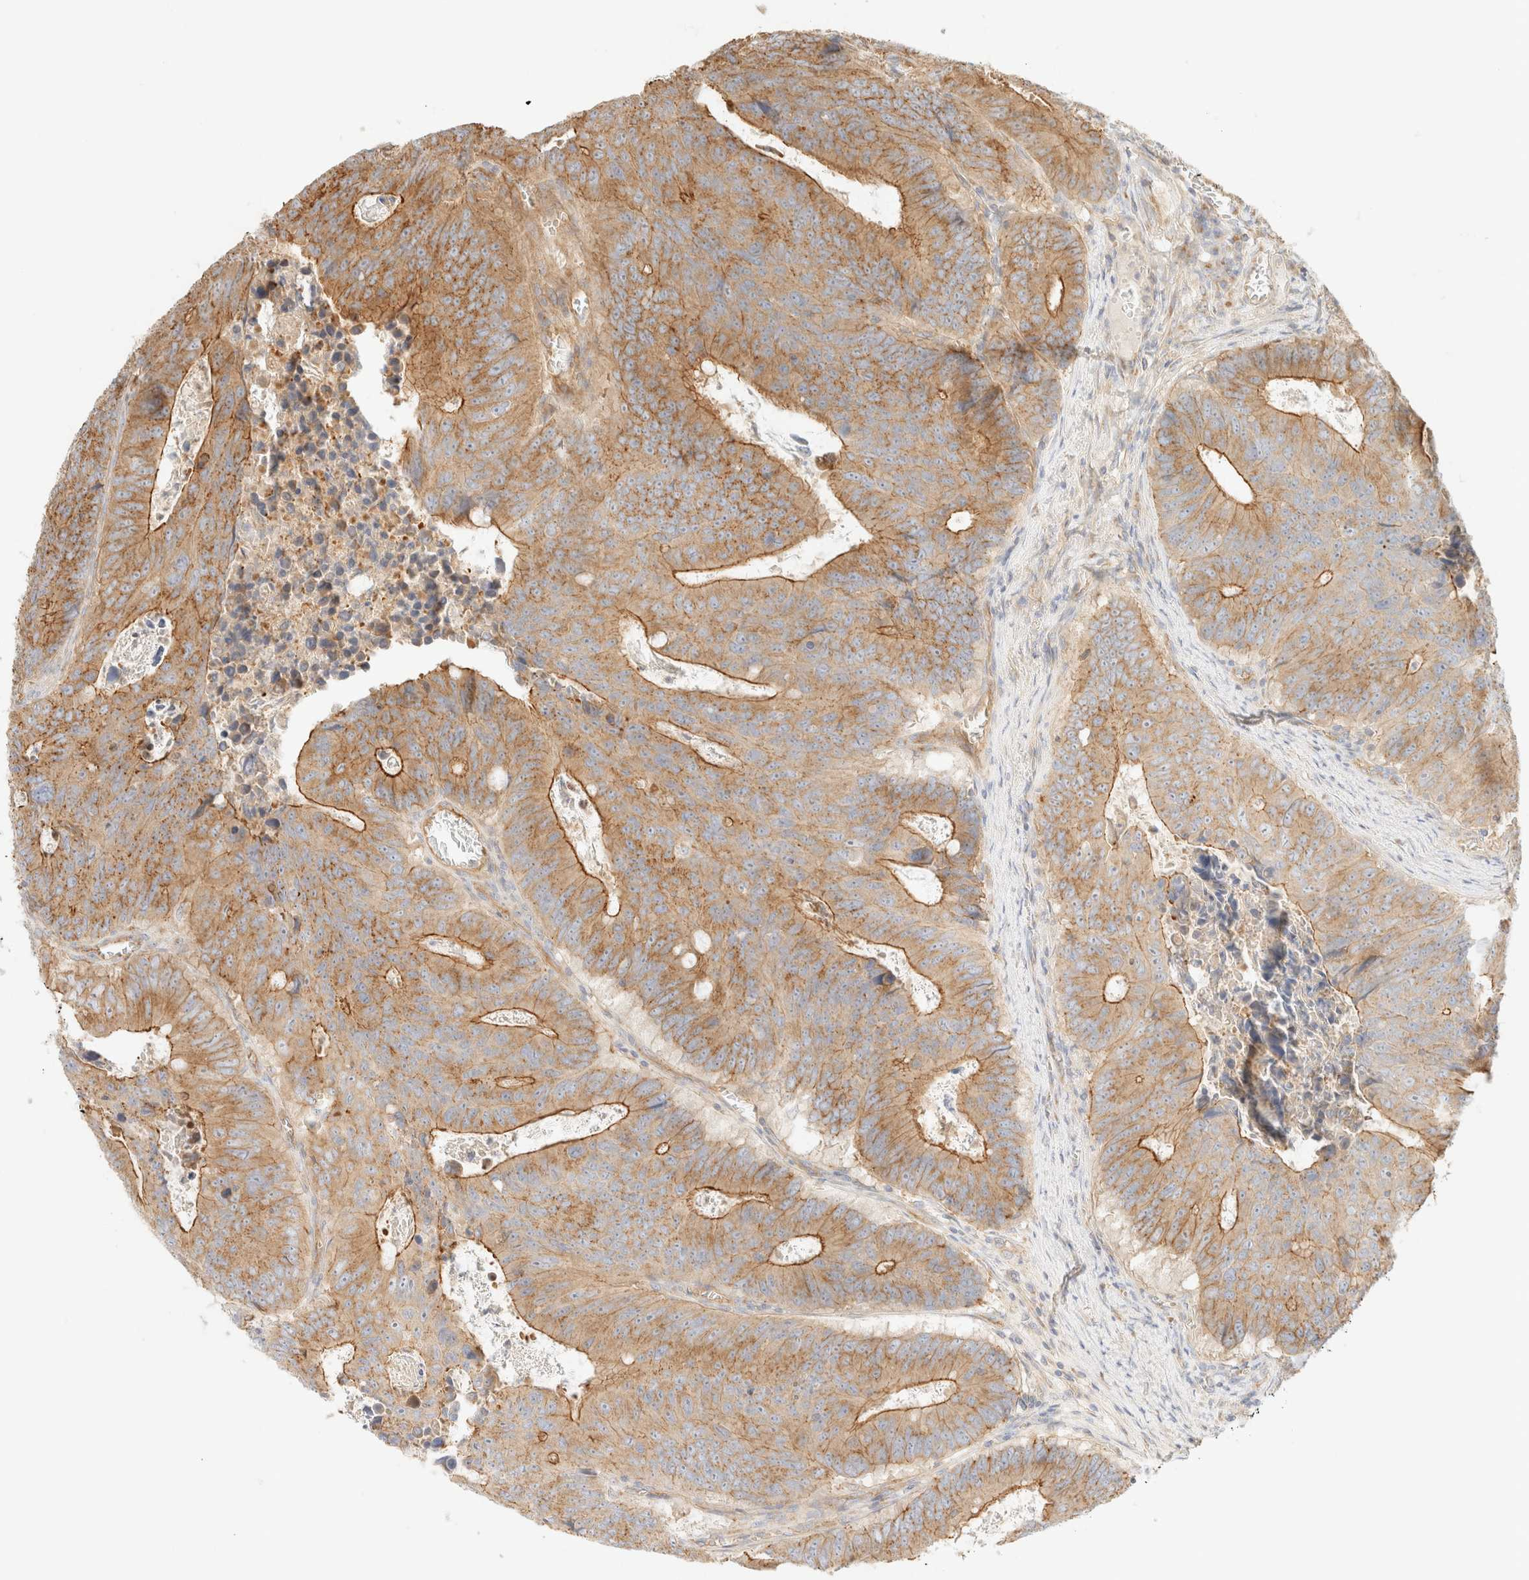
{"staining": {"intensity": "moderate", "quantity": ">75%", "location": "cytoplasmic/membranous"}, "tissue": "colorectal cancer", "cell_type": "Tumor cells", "image_type": "cancer", "snomed": [{"axis": "morphology", "description": "Adenocarcinoma, NOS"}, {"axis": "topography", "description": "Colon"}], "caption": "Tumor cells exhibit moderate cytoplasmic/membranous positivity in about >75% of cells in colorectal cancer (adenocarcinoma).", "gene": "MYO10", "patient": {"sex": "male", "age": 87}}